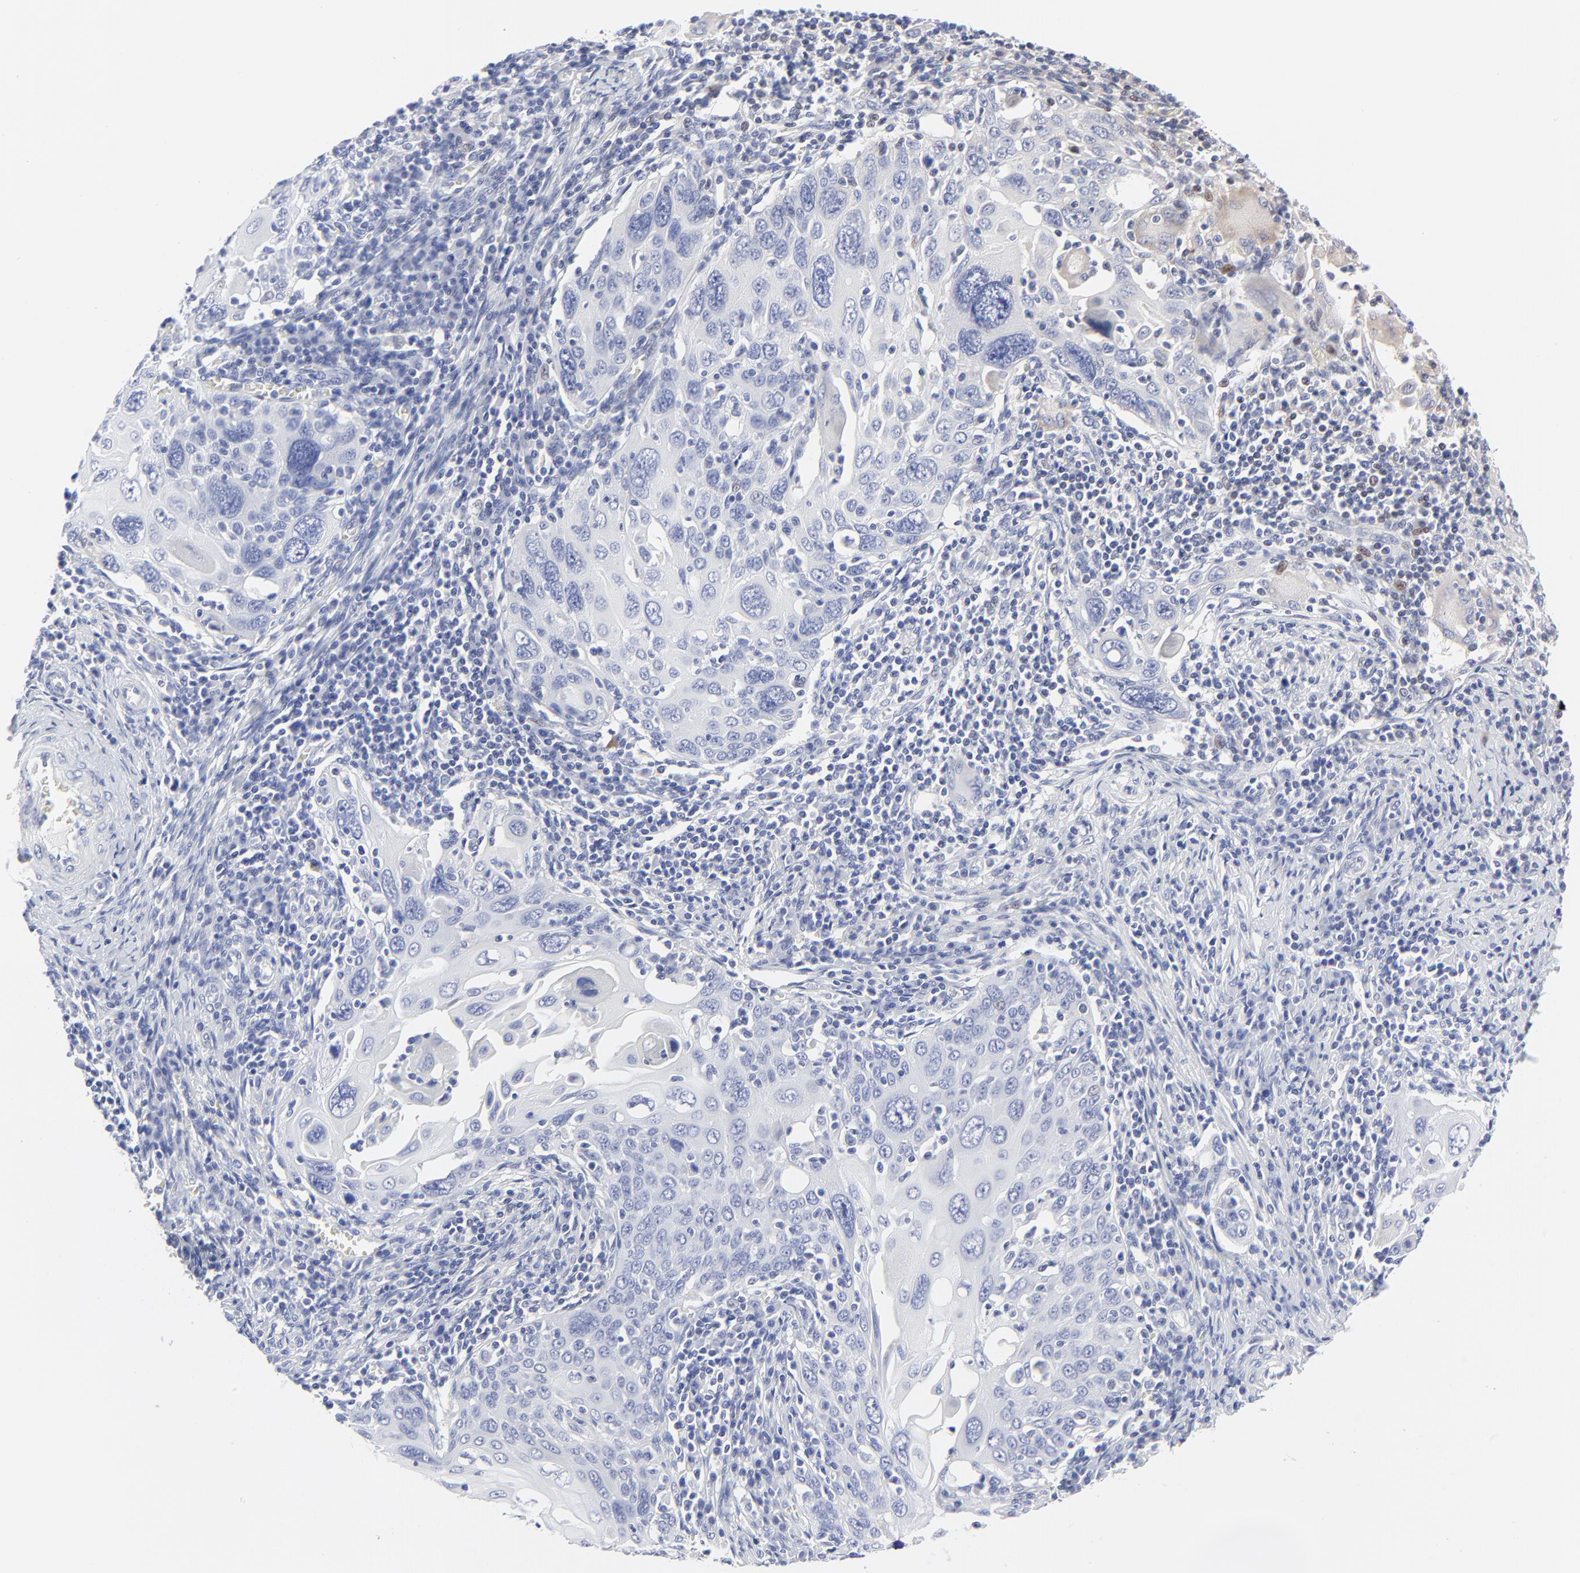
{"staining": {"intensity": "negative", "quantity": "none", "location": "none"}, "tissue": "cervical cancer", "cell_type": "Tumor cells", "image_type": "cancer", "snomed": [{"axis": "morphology", "description": "Squamous cell carcinoma, NOS"}, {"axis": "topography", "description": "Cervix"}], "caption": "Immunohistochemistry of human cervical cancer reveals no positivity in tumor cells.", "gene": "PSD3", "patient": {"sex": "female", "age": 54}}